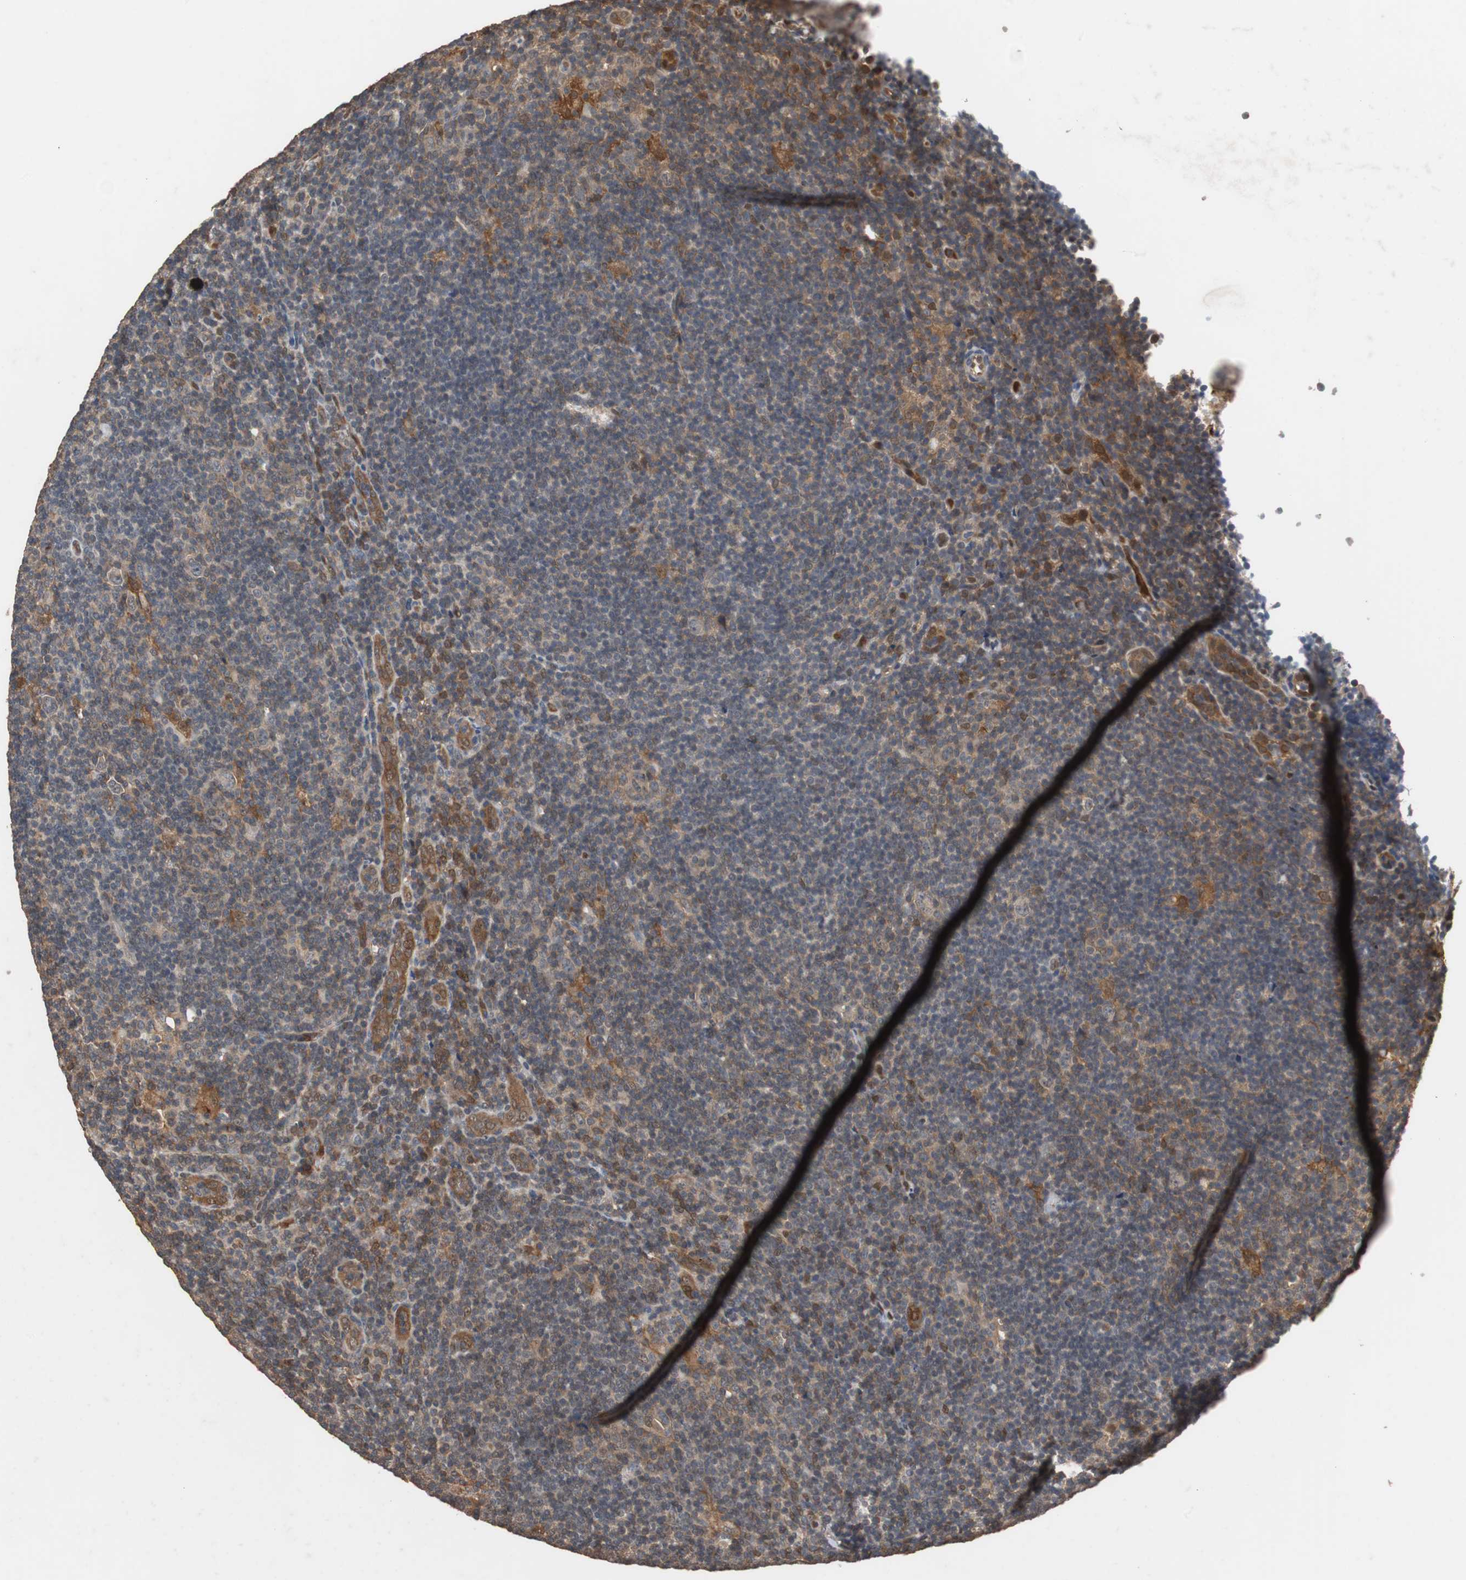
{"staining": {"intensity": "moderate", "quantity": "25%-75%", "location": "cytoplasmic/membranous"}, "tissue": "lymphoma", "cell_type": "Tumor cells", "image_type": "cancer", "snomed": [{"axis": "morphology", "description": "Hodgkin's disease, NOS"}, {"axis": "topography", "description": "Lymph node"}], "caption": "IHC histopathology image of neoplastic tissue: human Hodgkin's disease stained using IHC exhibits medium levels of moderate protein expression localized specifically in the cytoplasmic/membranous of tumor cells, appearing as a cytoplasmic/membranous brown color.", "gene": "NDRG1", "patient": {"sex": "female", "age": 57}}